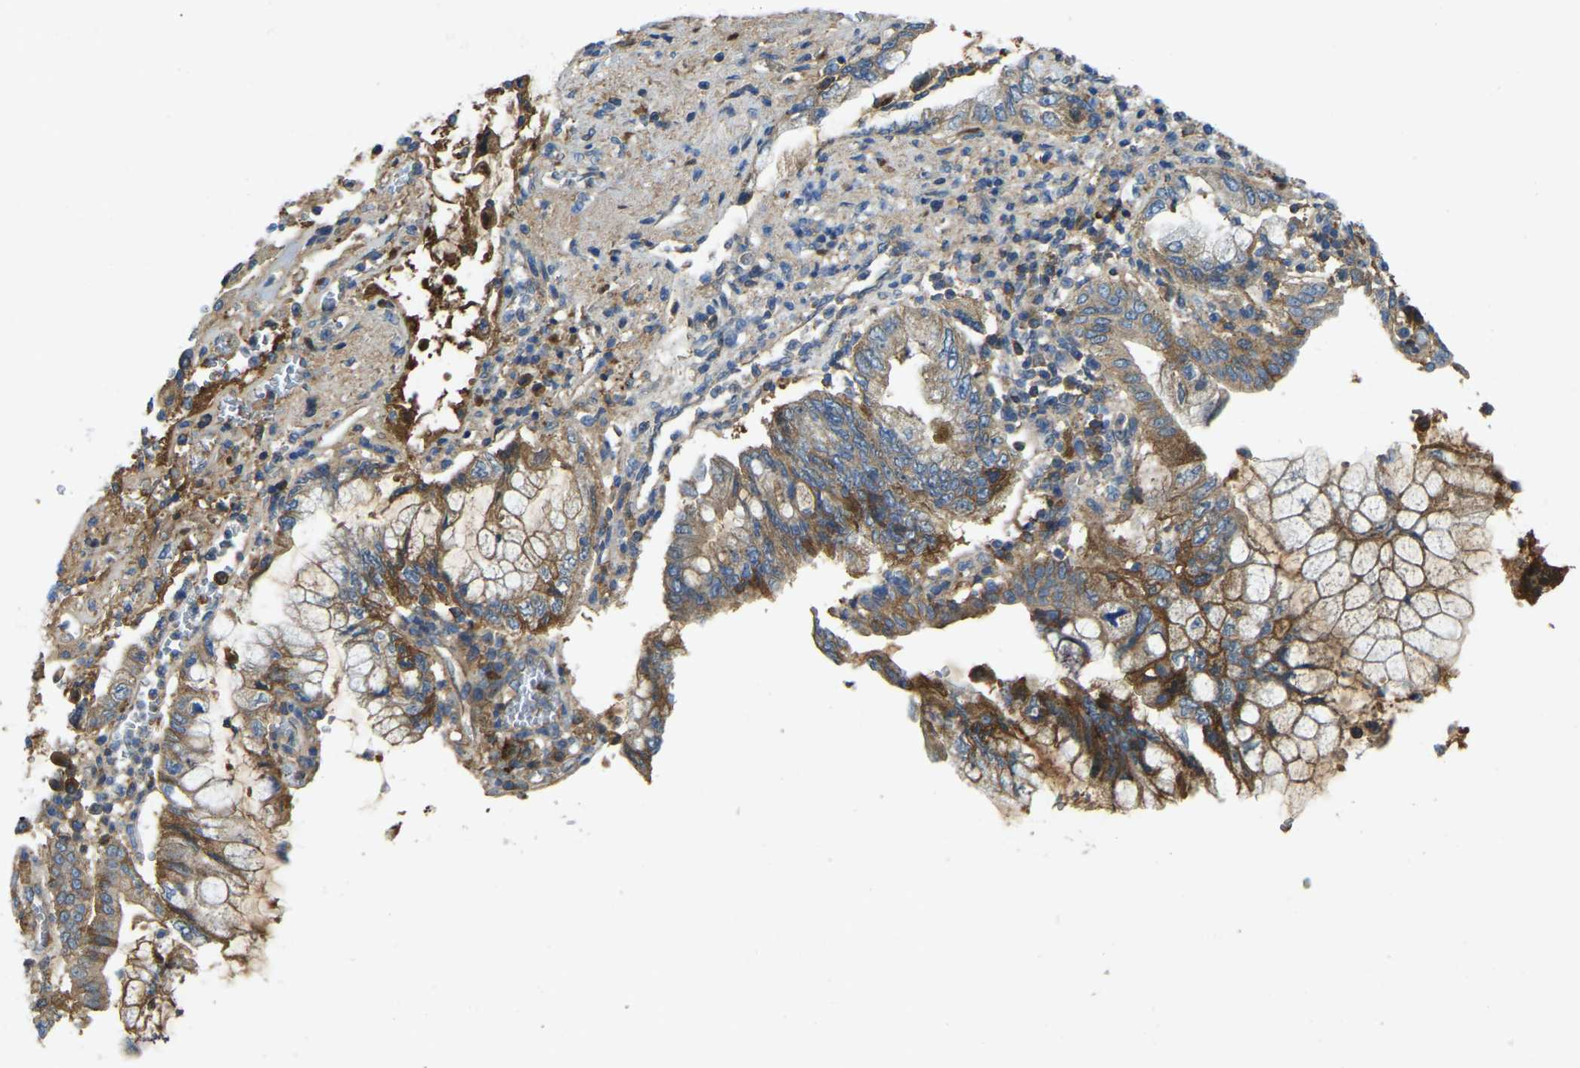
{"staining": {"intensity": "moderate", "quantity": ">75%", "location": "cytoplasmic/membranous"}, "tissue": "pancreatic cancer", "cell_type": "Tumor cells", "image_type": "cancer", "snomed": [{"axis": "morphology", "description": "Adenocarcinoma, NOS"}, {"axis": "topography", "description": "Pancreas"}], "caption": "Immunohistochemical staining of pancreatic cancer exhibits medium levels of moderate cytoplasmic/membranous protein expression in about >75% of tumor cells.", "gene": "ATP8B1", "patient": {"sex": "female", "age": 73}}